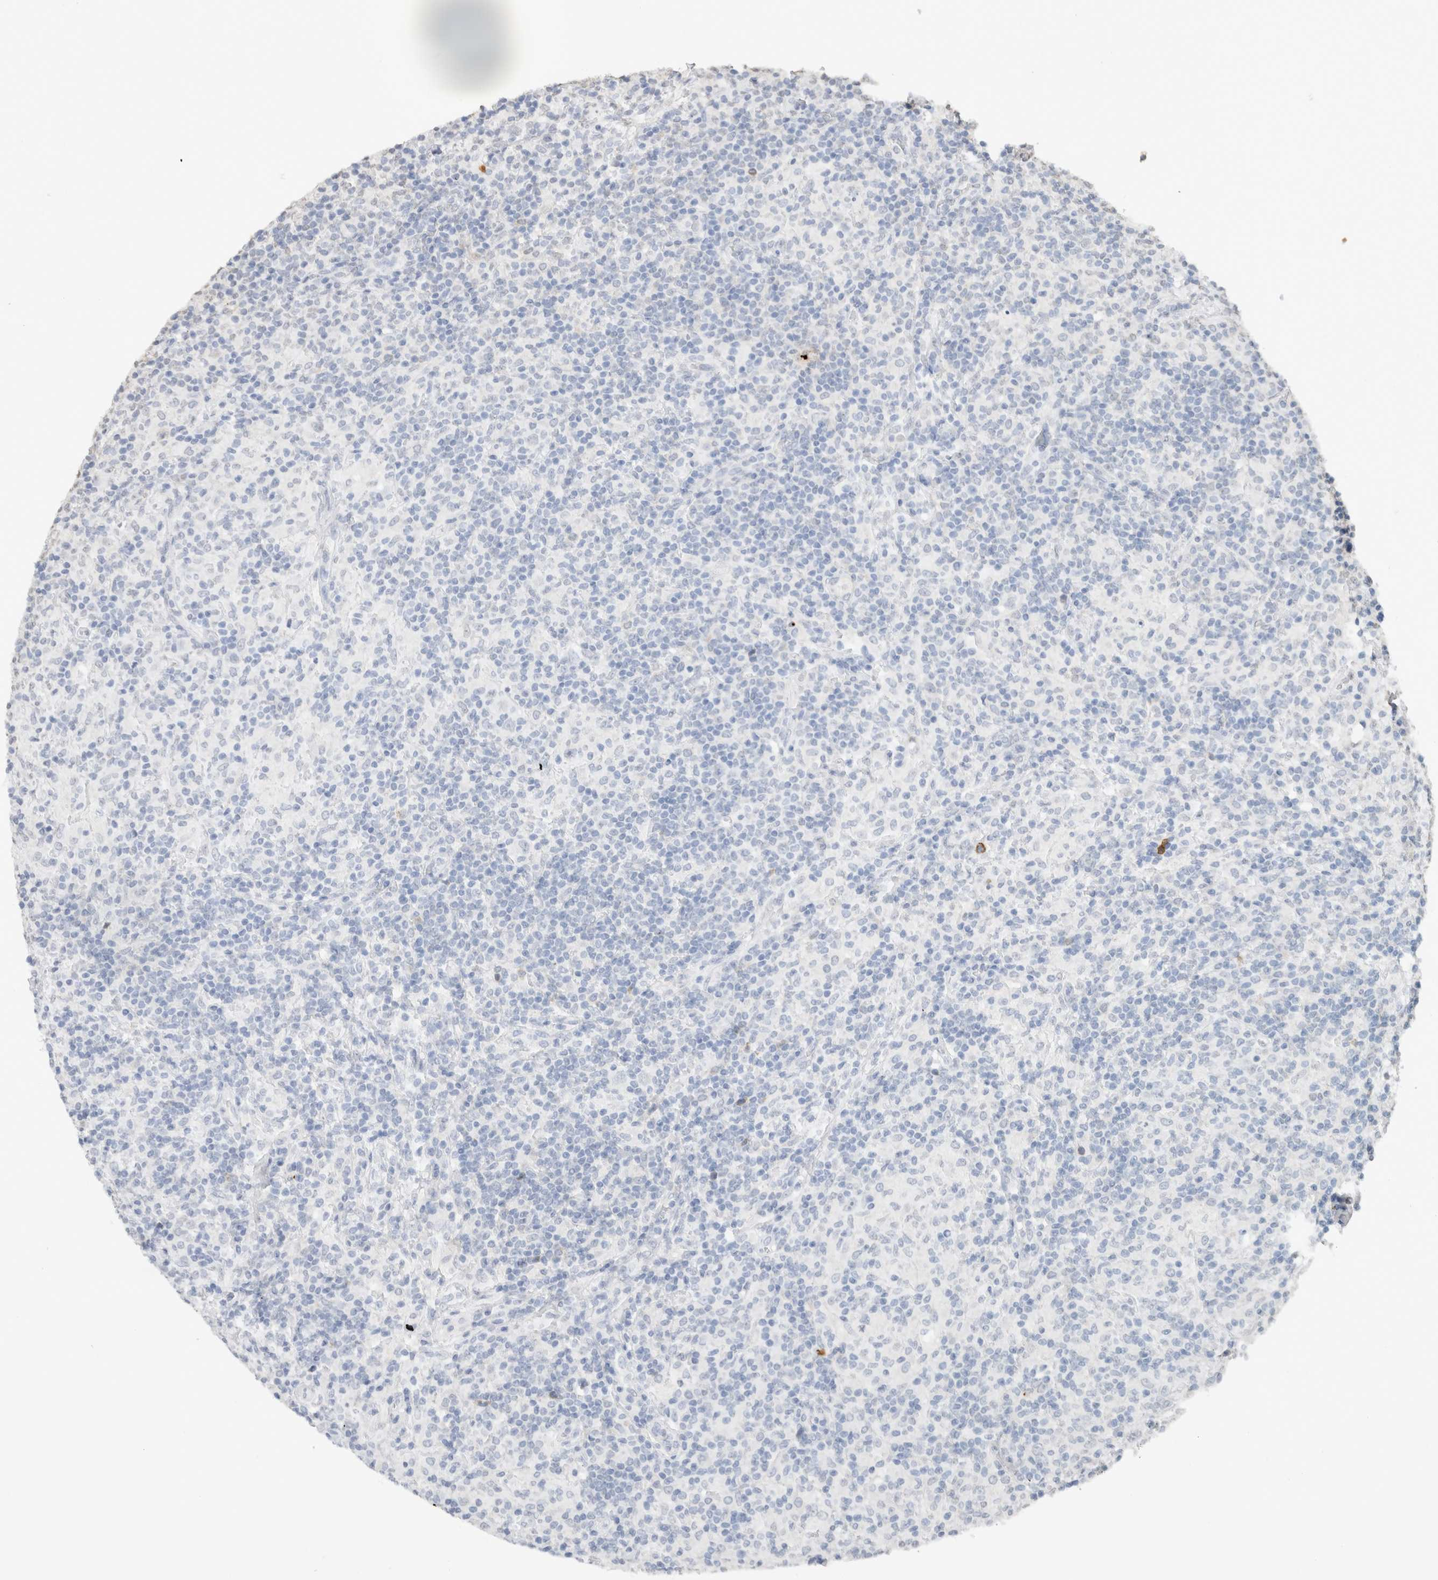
{"staining": {"intensity": "negative", "quantity": "none", "location": "none"}, "tissue": "lymphoma", "cell_type": "Tumor cells", "image_type": "cancer", "snomed": [{"axis": "morphology", "description": "Hodgkin's disease, NOS"}, {"axis": "topography", "description": "Lymph node"}], "caption": "Tumor cells are negative for protein expression in human Hodgkin's disease. Nuclei are stained in blue.", "gene": "CD80", "patient": {"sex": "male", "age": 70}}